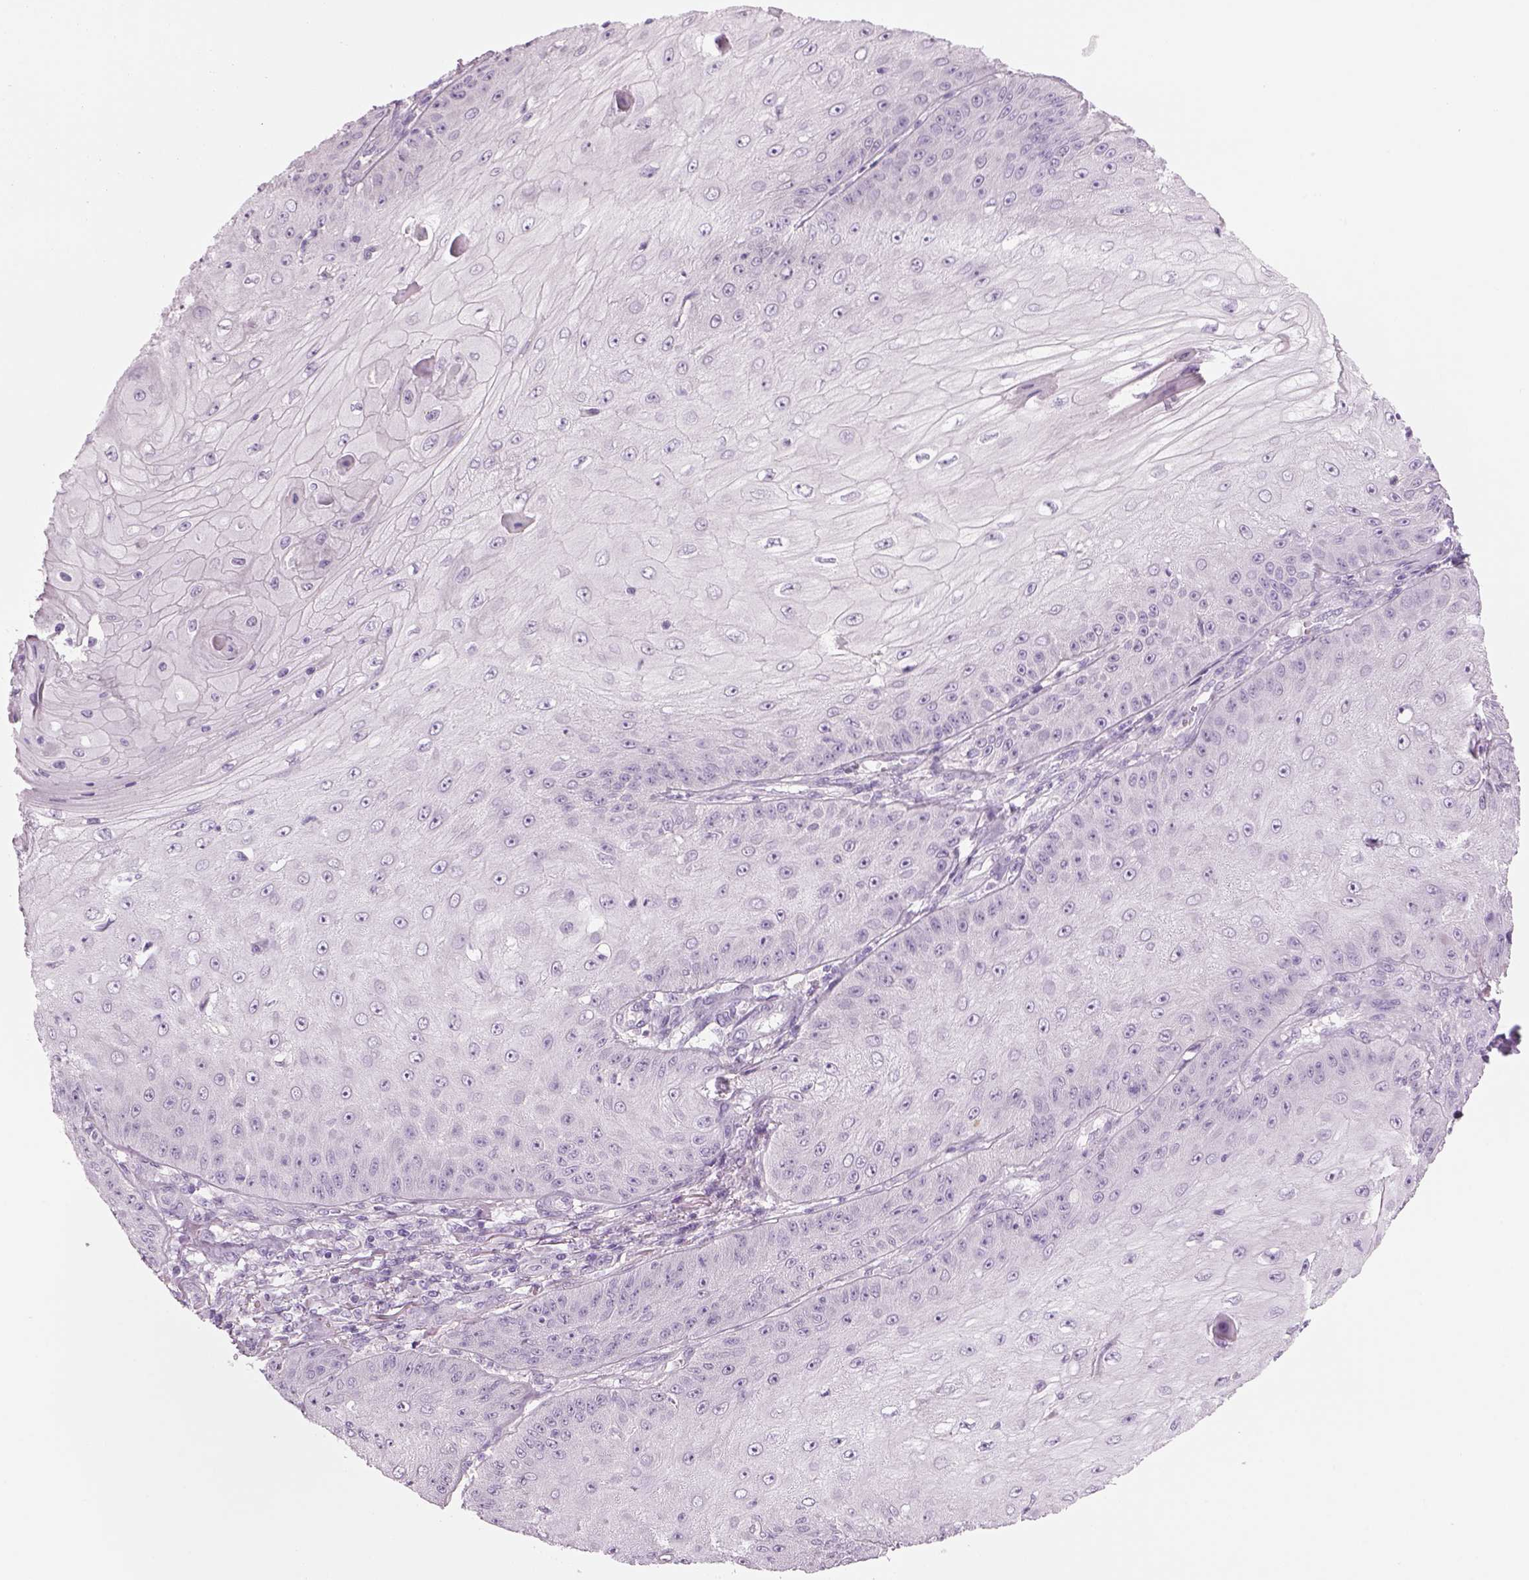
{"staining": {"intensity": "negative", "quantity": "none", "location": "none"}, "tissue": "skin cancer", "cell_type": "Tumor cells", "image_type": "cancer", "snomed": [{"axis": "morphology", "description": "Squamous cell carcinoma, NOS"}, {"axis": "topography", "description": "Skin"}], "caption": "This is an immunohistochemistry histopathology image of skin cancer. There is no staining in tumor cells.", "gene": "MDH1B", "patient": {"sex": "male", "age": 70}}